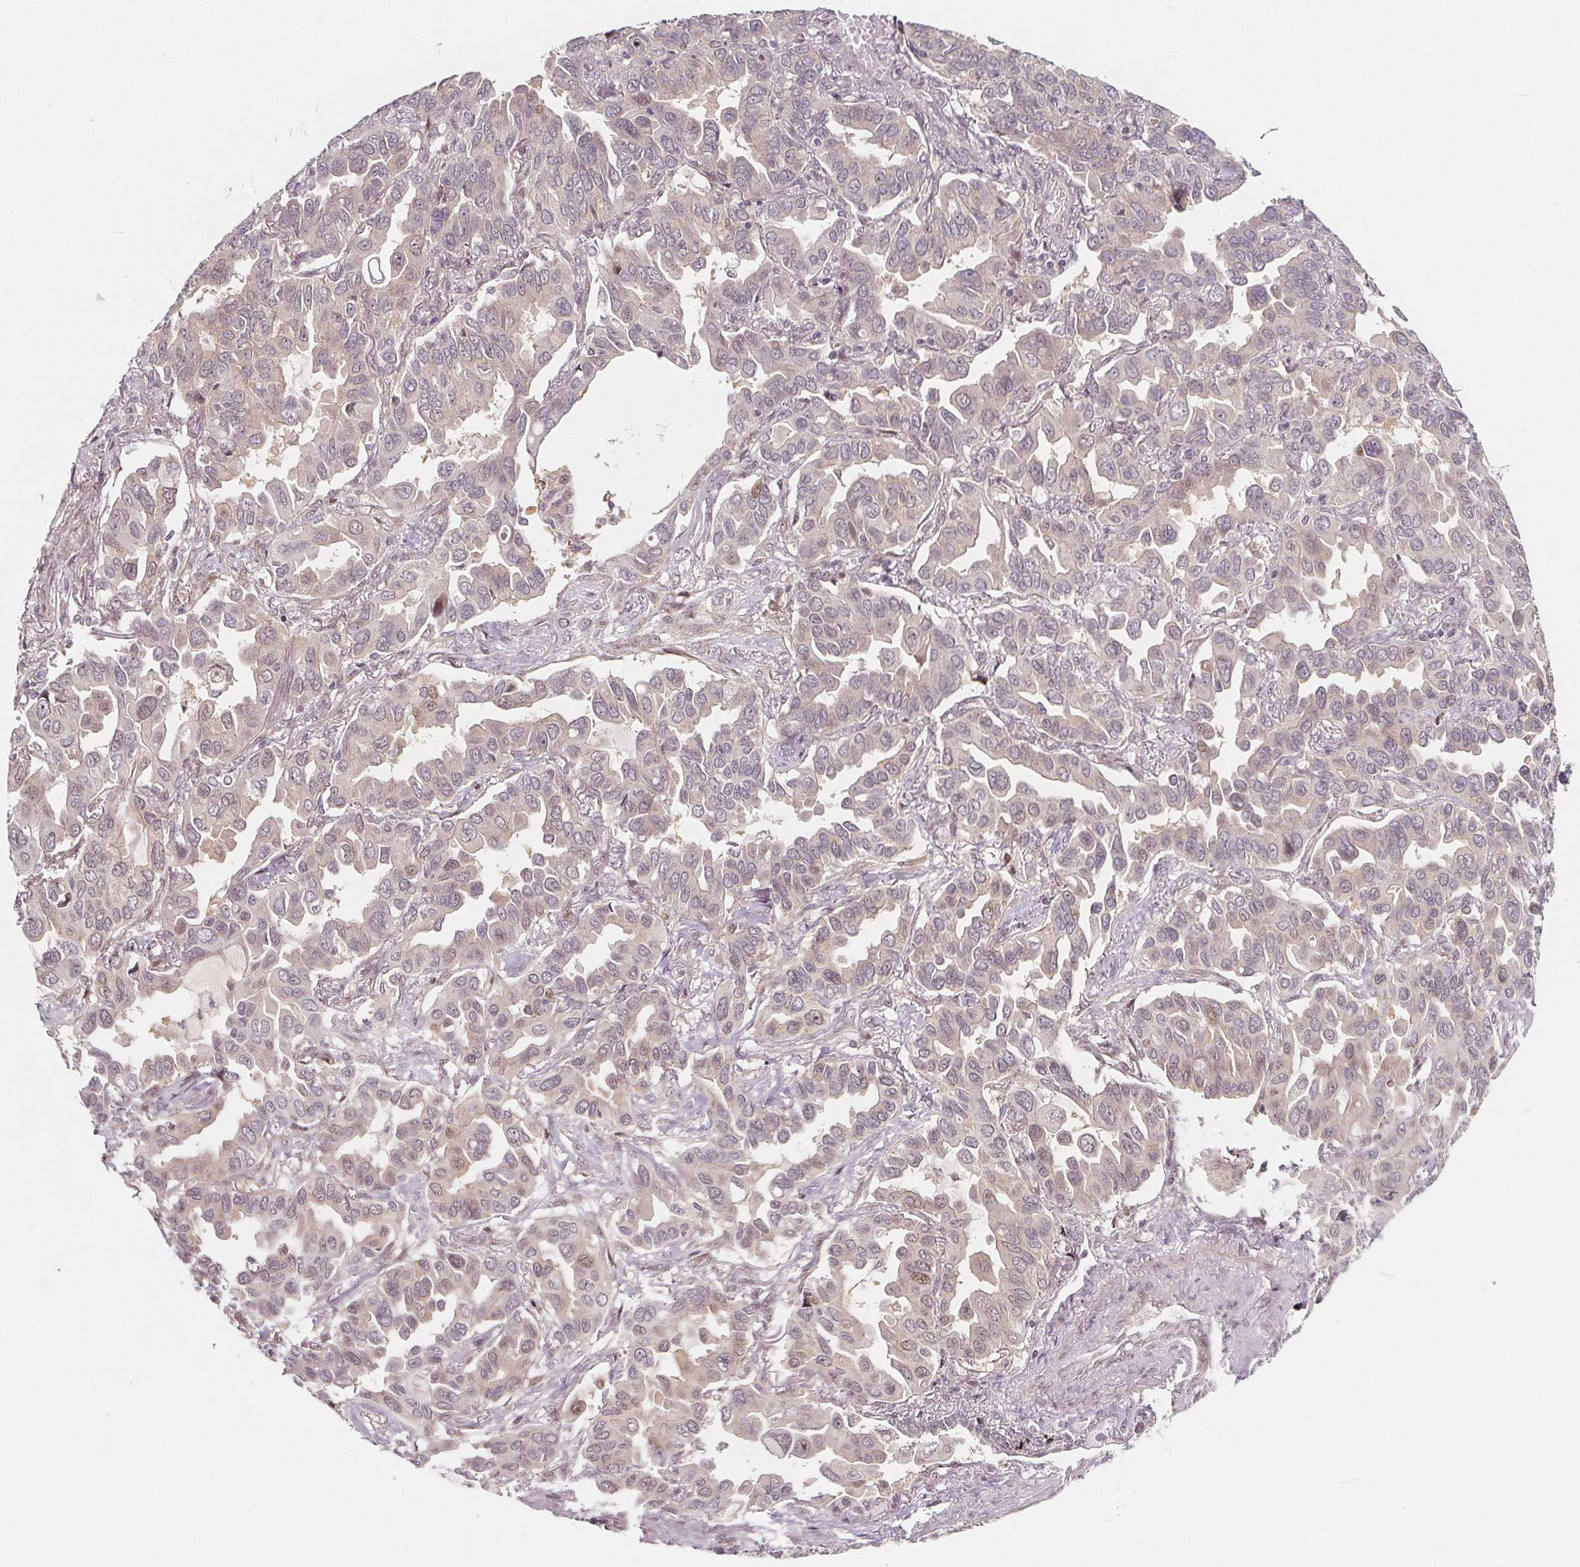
{"staining": {"intensity": "negative", "quantity": "none", "location": "none"}, "tissue": "lung cancer", "cell_type": "Tumor cells", "image_type": "cancer", "snomed": [{"axis": "morphology", "description": "Adenocarcinoma, NOS"}, {"axis": "topography", "description": "Lung"}], "caption": "IHC image of neoplastic tissue: human lung cancer (adenocarcinoma) stained with DAB (3,3'-diaminobenzidine) exhibits no significant protein expression in tumor cells. The staining is performed using DAB (3,3'-diaminobenzidine) brown chromogen with nuclei counter-stained in using hematoxylin.", "gene": "AKT1S1", "patient": {"sex": "male", "age": 64}}